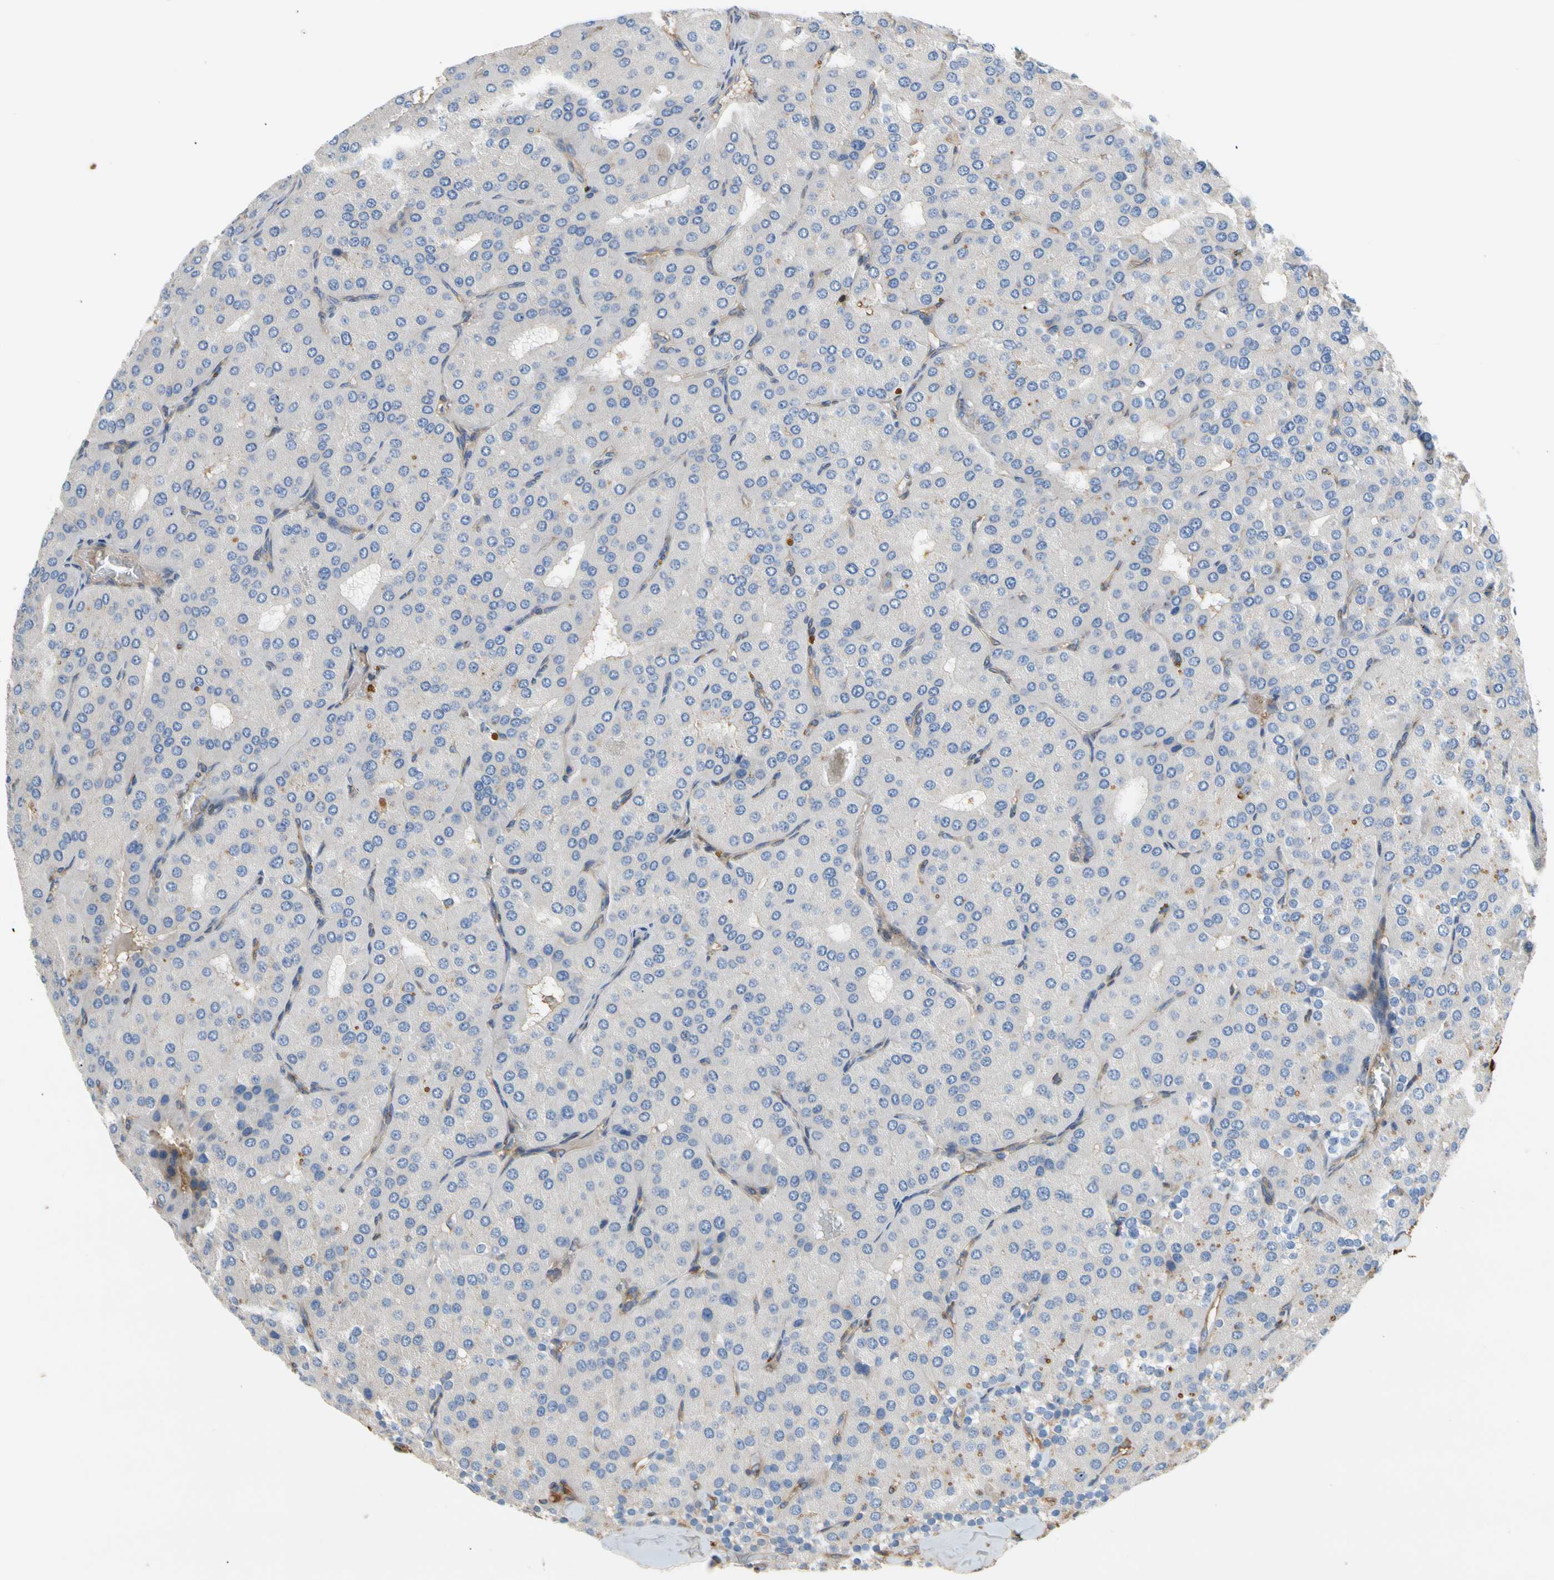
{"staining": {"intensity": "negative", "quantity": "none", "location": "none"}, "tissue": "parathyroid gland", "cell_type": "Glandular cells", "image_type": "normal", "snomed": [{"axis": "morphology", "description": "Normal tissue, NOS"}, {"axis": "morphology", "description": "Adenoma, NOS"}, {"axis": "topography", "description": "Parathyroid gland"}], "caption": "This is an IHC histopathology image of benign human parathyroid gland. There is no staining in glandular cells.", "gene": "ENTREP3", "patient": {"sex": "female", "age": 86}}